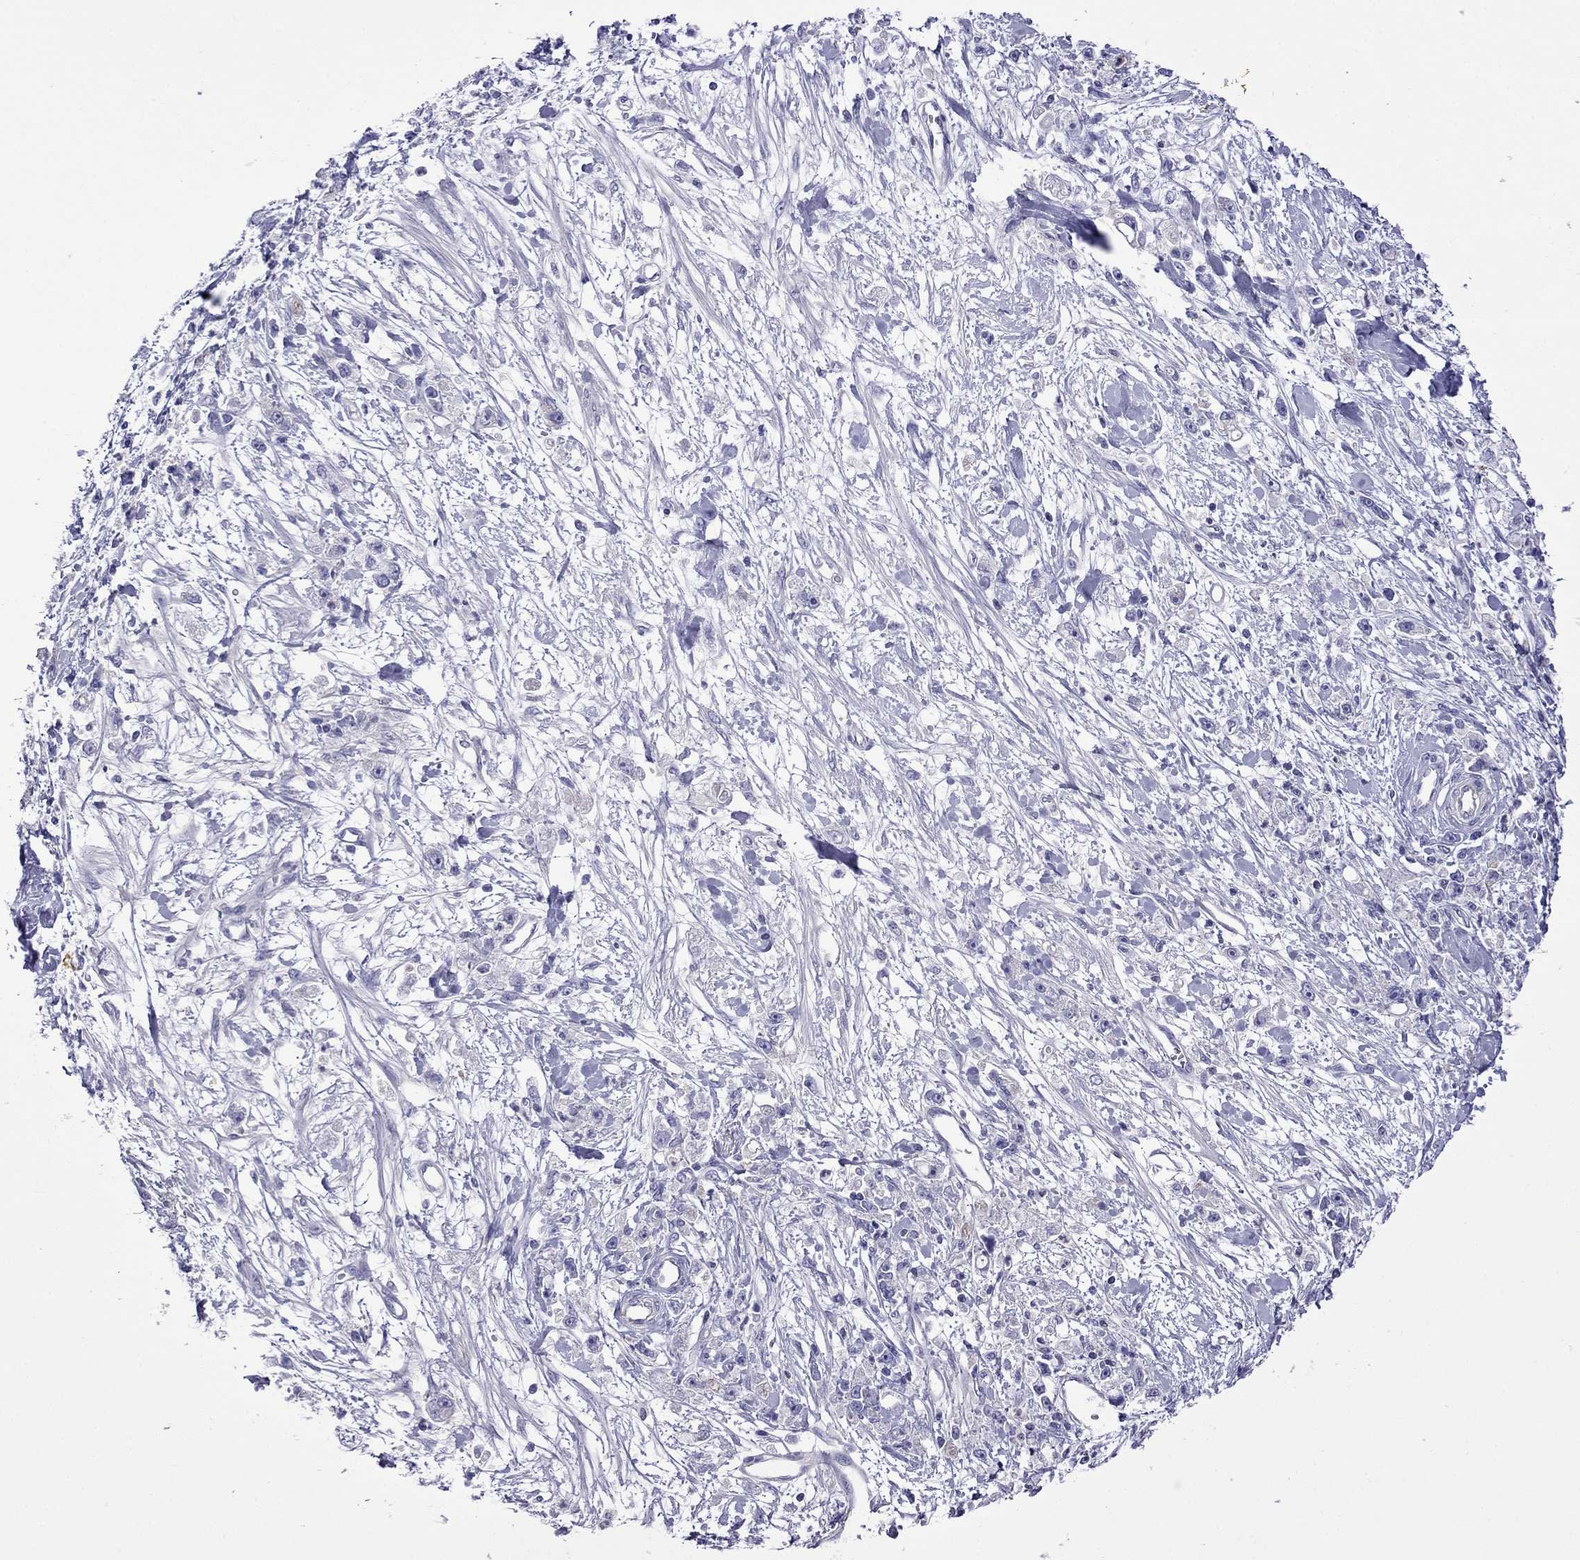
{"staining": {"intensity": "negative", "quantity": "none", "location": "none"}, "tissue": "stomach cancer", "cell_type": "Tumor cells", "image_type": "cancer", "snomed": [{"axis": "morphology", "description": "Adenocarcinoma, NOS"}, {"axis": "topography", "description": "Stomach"}], "caption": "Adenocarcinoma (stomach) stained for a protein using immunohistochemistry (IHC) reveals no expression tumor cells.", "gene": "STAR", "patient": {"sex": "female", "age": 59}}